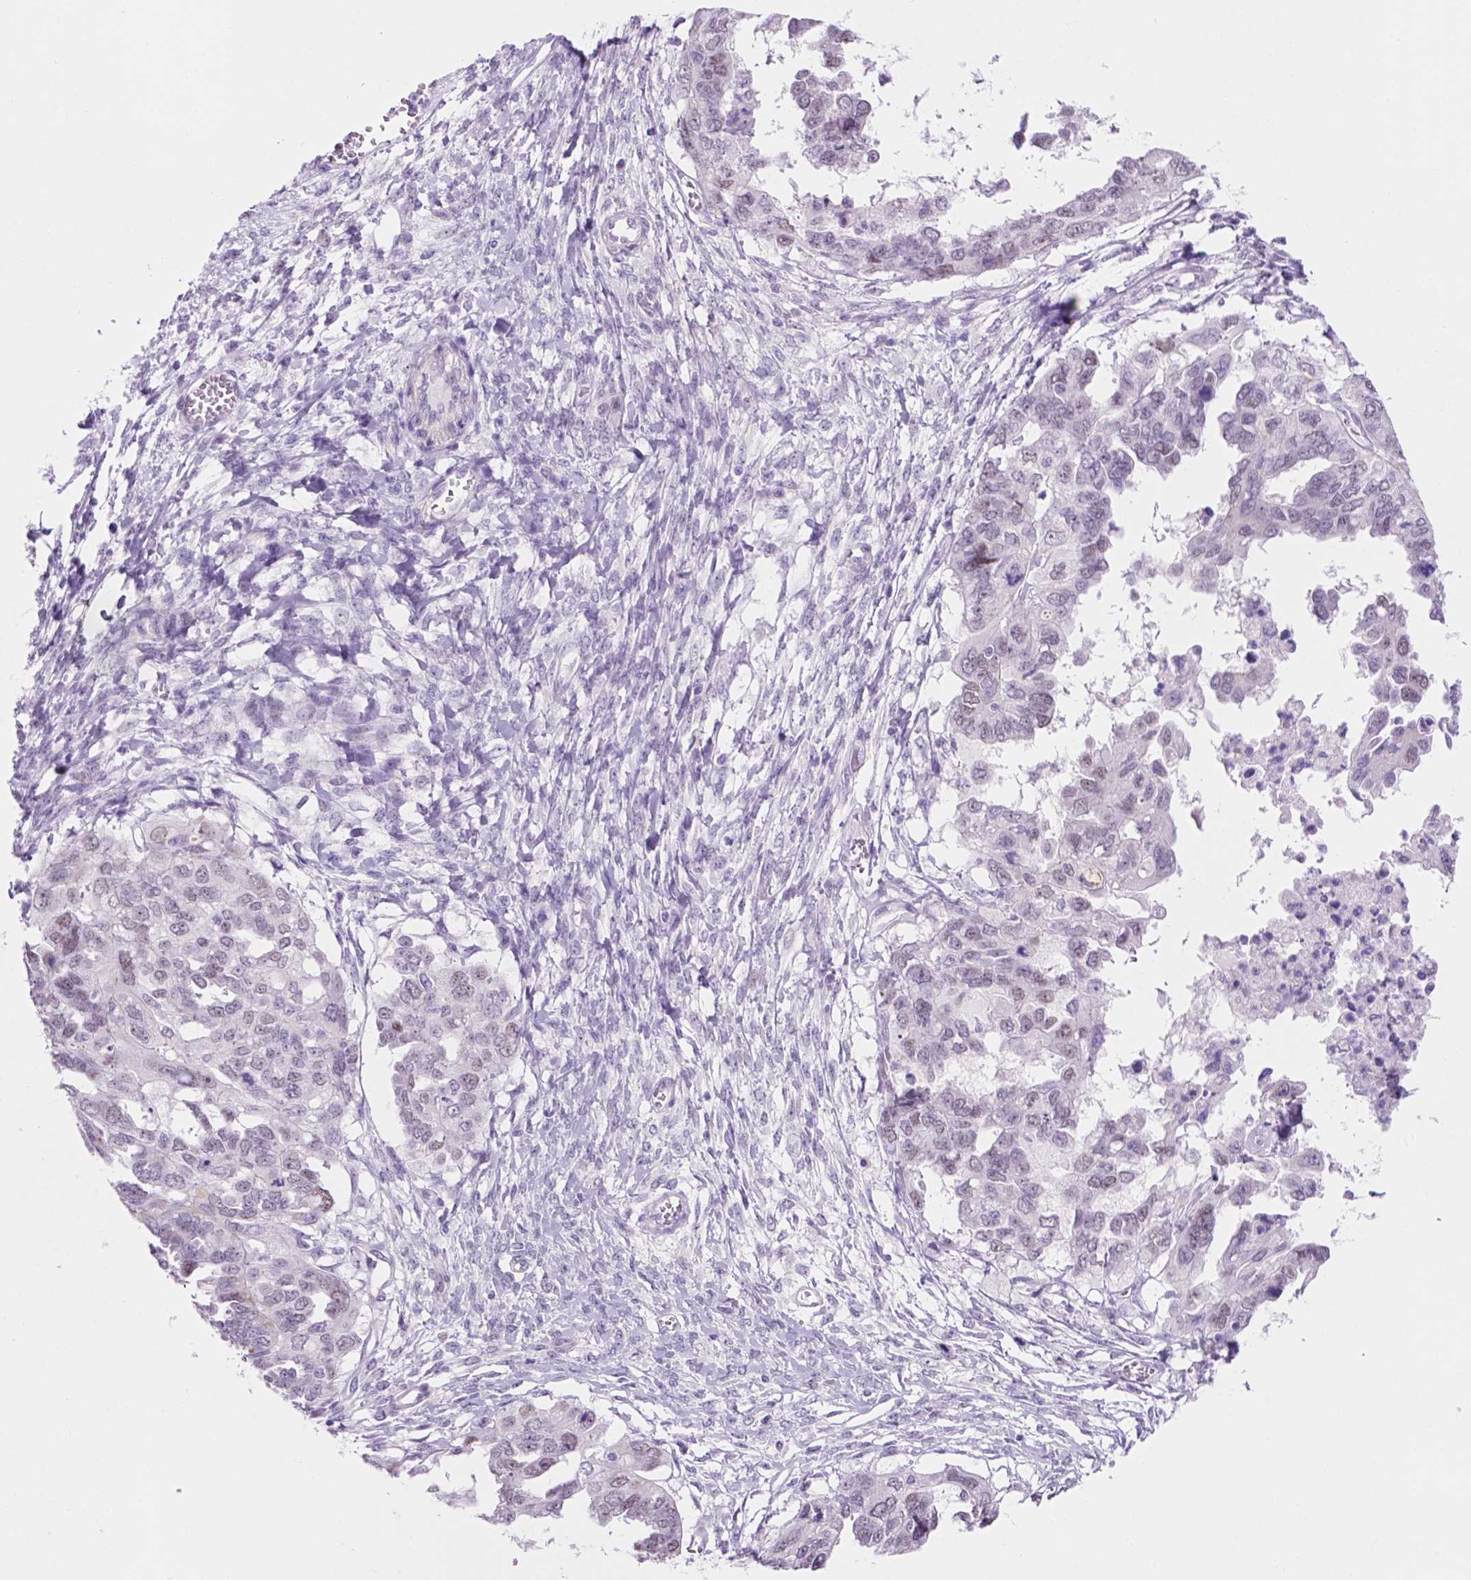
{"staining": {"intensity": "negative", "quantity": "none", "location": "none"}, "tissue": "ovarian cancer", "cell_type": "Tumor cells", "image_type": "cancer", "snomed": [{"axis": "morphology", "description": "Cystadenocarcinoma, serous, NOS"}, {"axis": "topography", "description": "Ovary"}], "caption": "The photomicrograph demonstrates no staining of tumor cells in serous cystadenocarcinoma (ovarian).", "gene": "ACY3", "patient": {"sex": "female", "age": 53}}